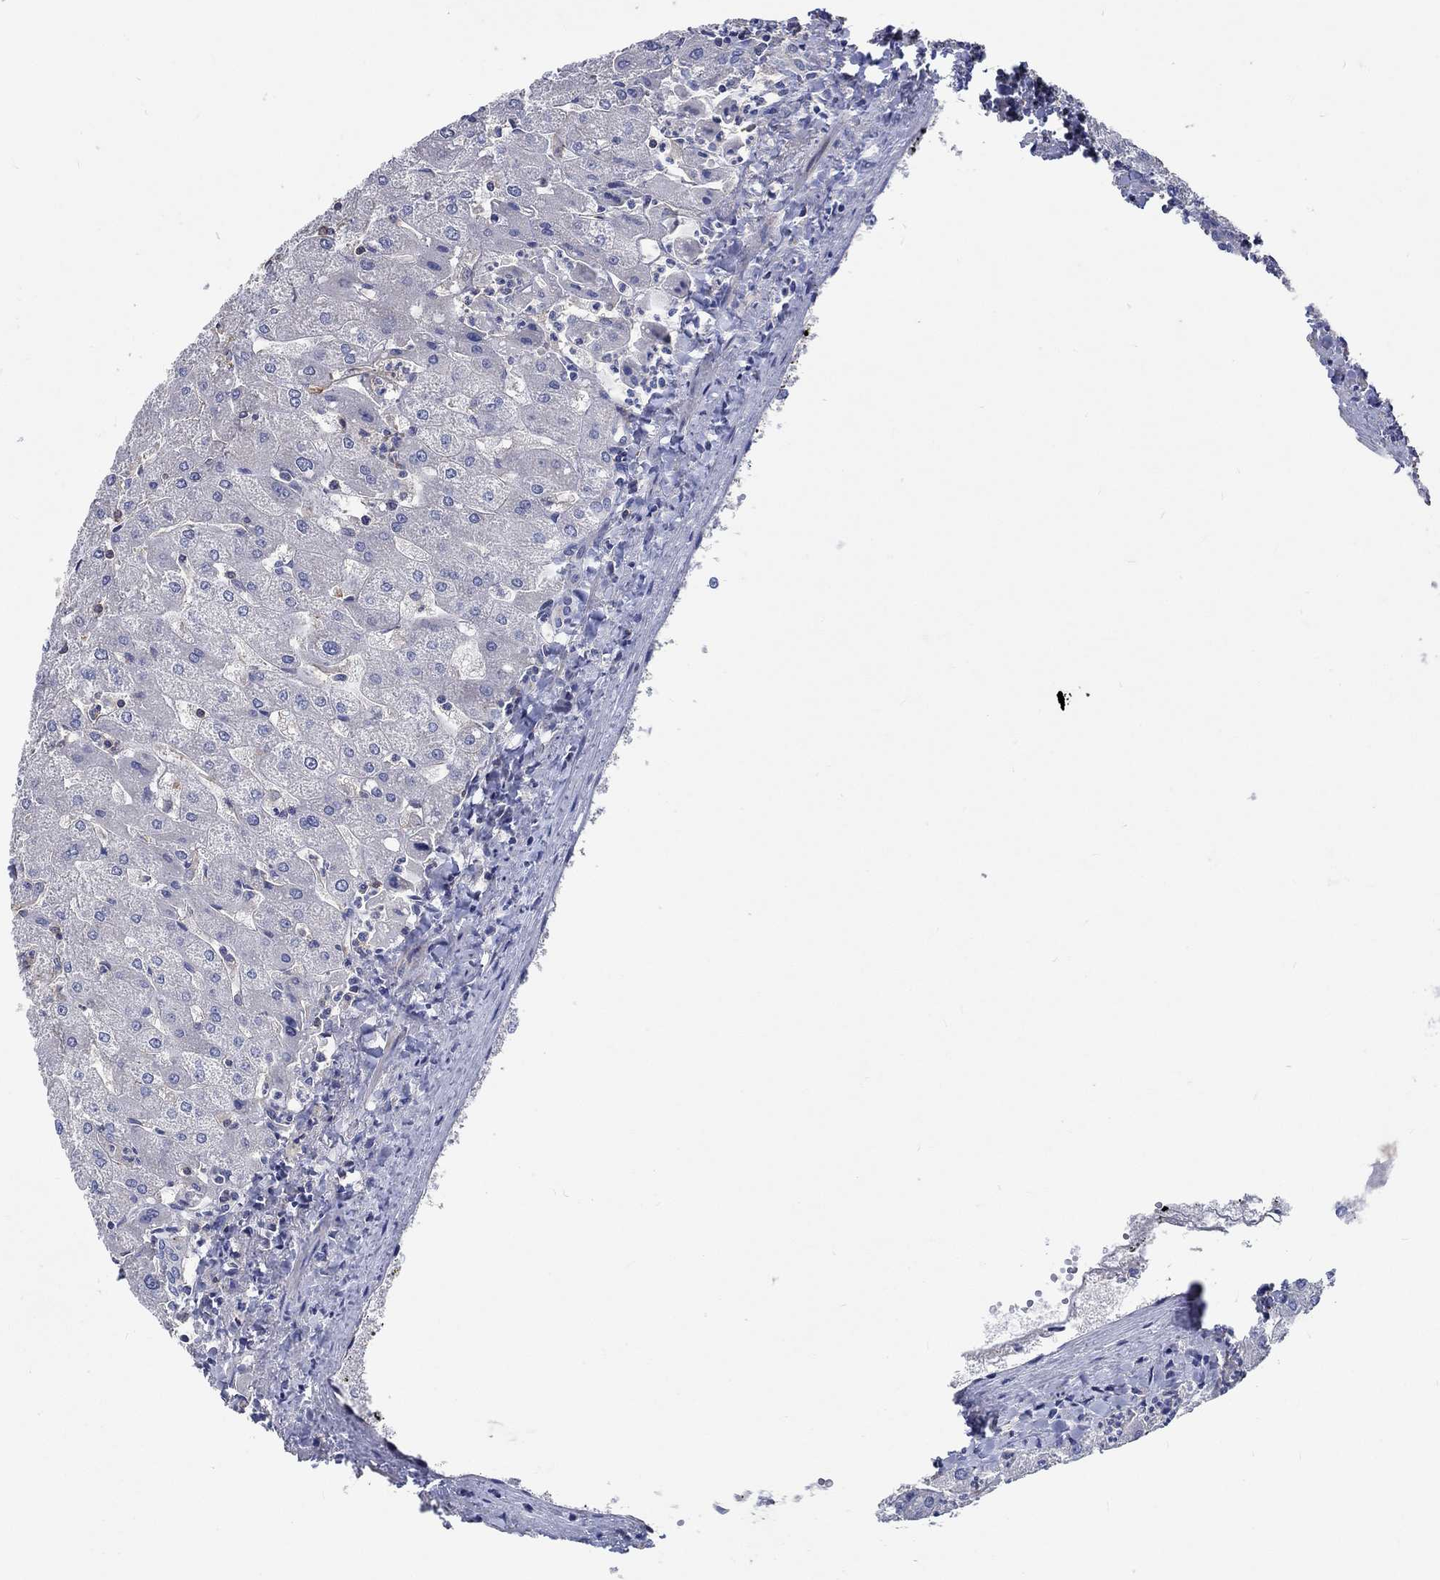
{"staining": {"intensity": "negative", "quantity": "none", "location": "none"}, "tissue": "liver", "cell_type": "Cholangiocytes", "image_type": "normal", "snomed": [{"axis": "morphology", "description": "Normal tissue, NOS"}, {"axis": "topography", "description": "Liver"}], "caption": "This is an immunohistochemistry photomicrograph of normal human liver. There is no expression in cholangiocytes.", "gene": "TNFAIP8L3", "patient": {"sex": "male", "age": 67}}